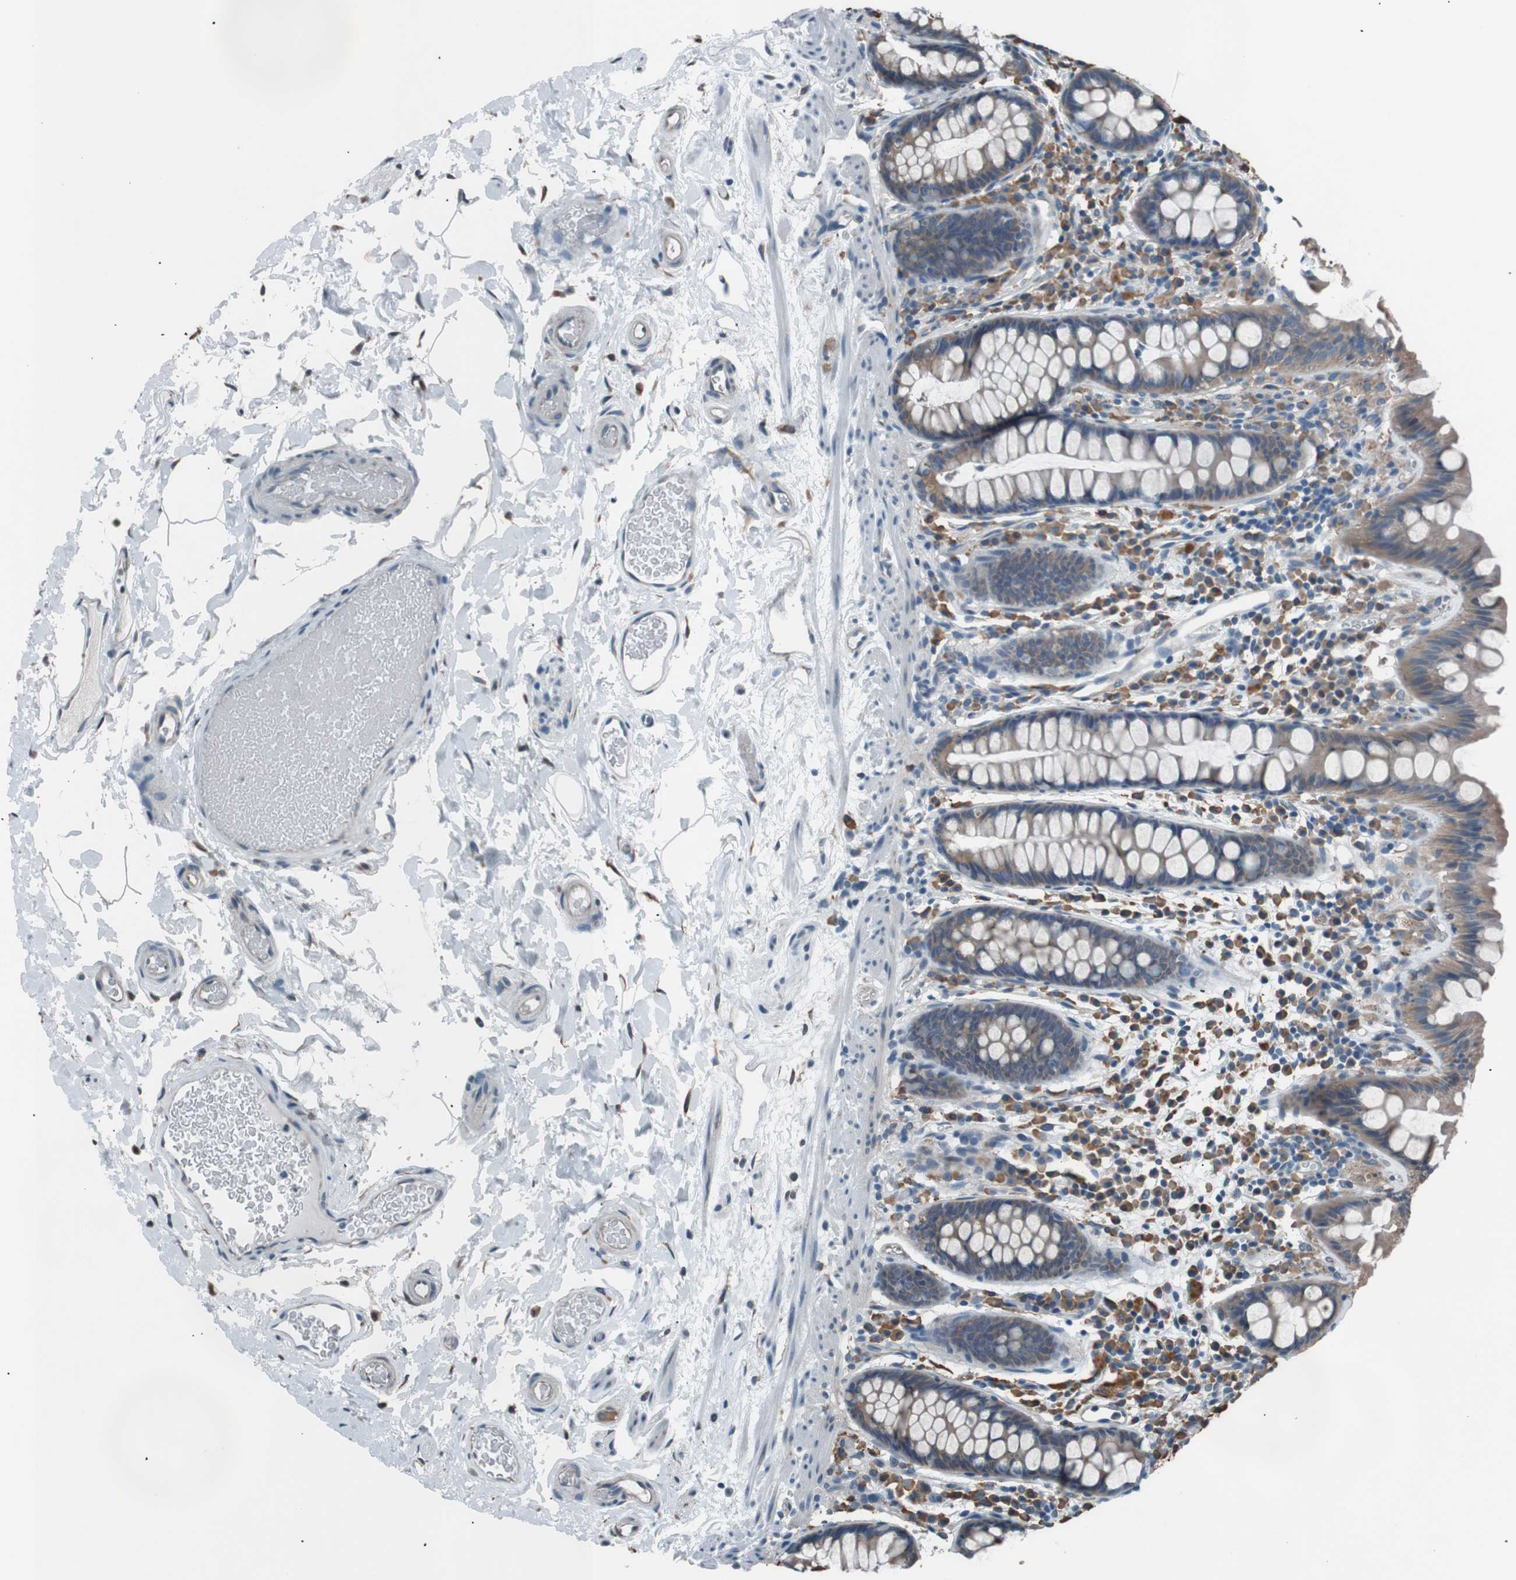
{"staining": {"intensity": "moderate", "quantity": ">75%", "location": "cytoplasmic/membranous"}, "tissue": "colon", "cell_type": "Endothelial cells", "image_type": "normal", "snomed": [{"axis": "morphology", "description": "Normal tissue, NOS"}, {"axis": "topography", "description": "Colon"}], "caption": "IHC (DAB) staining of normal human colon reveals moderate cytoplasmic/membranous protein staining in about >75% of endothelial cells. (Stains: DAB in brown, nuclei in blue, Microscopy: brightfield microscopy at high magnification).", "gene": "SIGMAR1", "patient": {"sex": "female", "age": 80}}